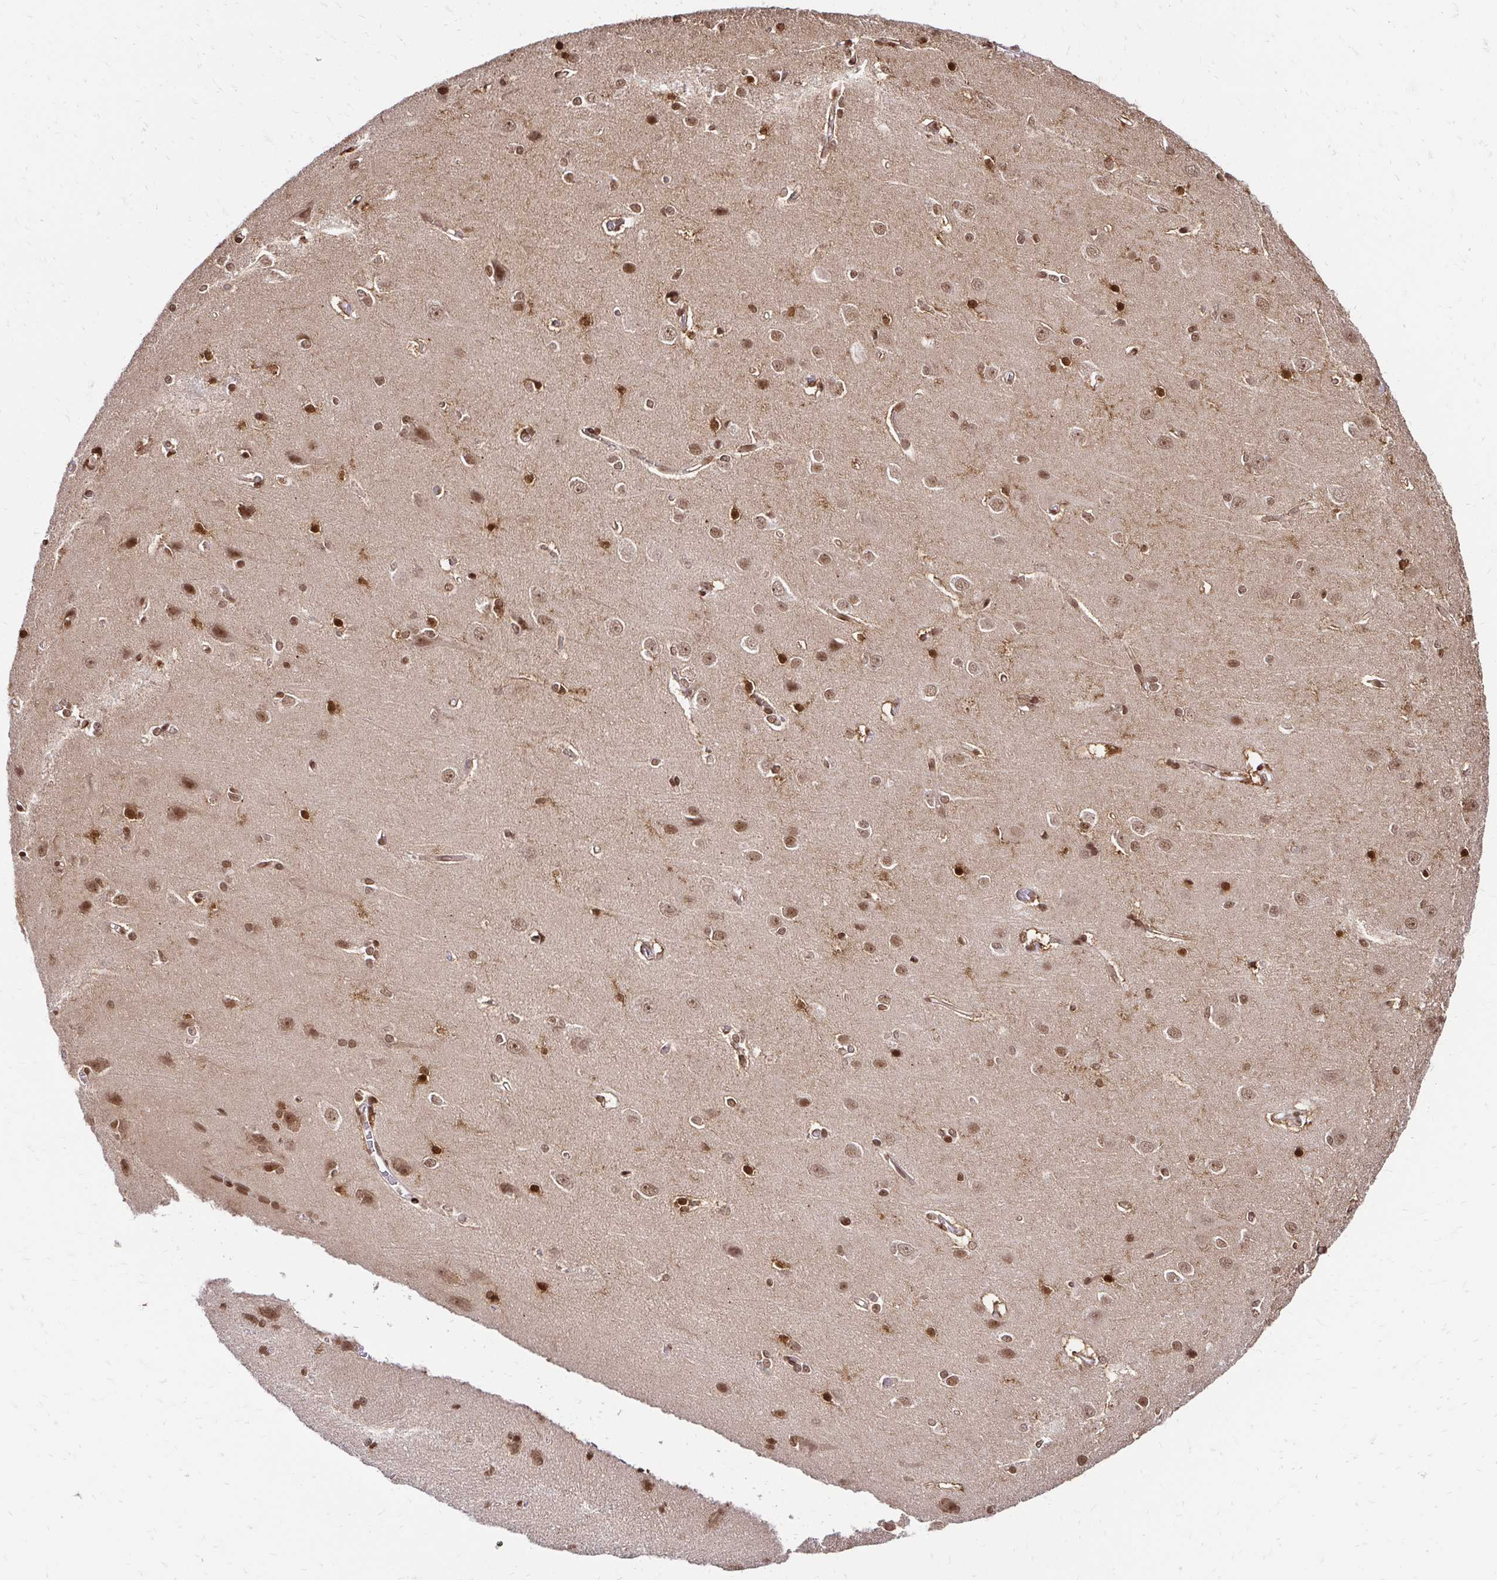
{"staining": {"intensity": "moderate", "quantity": ">75%", "location": "nuclear"}, "tissue": "cerebral cortex", "cell_type": "Endothelial cells", "image_type": "normal", "snomed": [{"axis": "morphology", "description": "Normal tissue, NOS"}, {"axis": "topography", "description": "Cerebral cortex"}], "caption": "Immunohistochemistry (IHC) staining of benign cerebral cortex, which exhibits medium levels of moderate nuclear positivity in about >75% of endothelial cells indicating moderate nuclear protein expression. The staining was performed using DAB (3,3'-diaminobenzidine) (brown) for protein detection and nuclei were counterstained in hematoxylin (blue).", "gene": "GLYR1", "patient": {"sex": "male", "age": 37}}